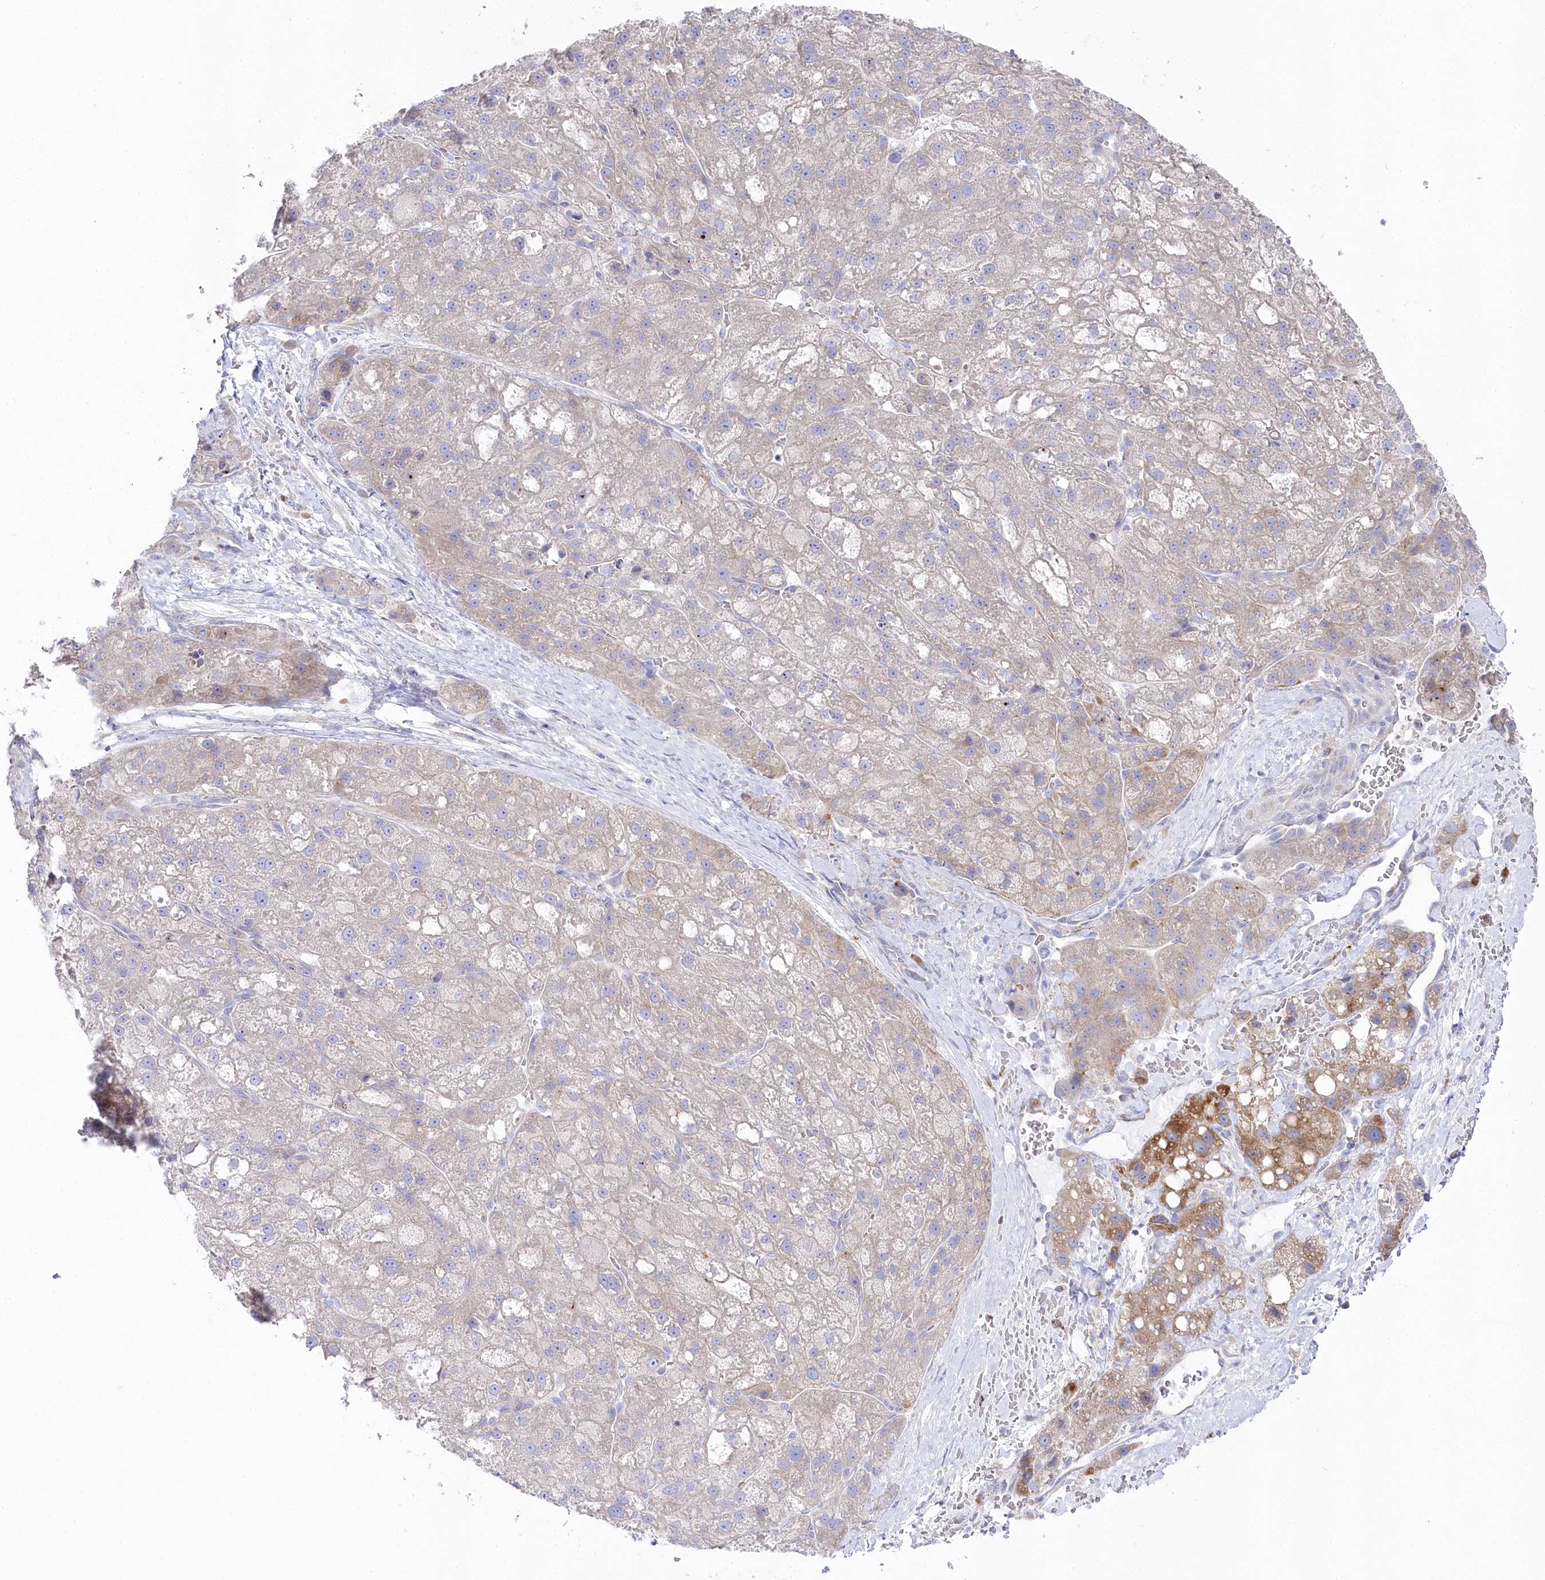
{"staining": {"intensity": "negative", "quantity": "none", "location": "none"}, "tissue": "liver cancer", "cell_type": "Tumor cells", "image_type": "cancer", "snomed": [{"axis": "morphology", "description": "Normal tissue, NOS"}, {"axis": "morphology", "description": "Carcinoma, Hepatocellular, NOS"}, {"axis": "topography", "description": "Liver"}], "caption": "This is a image of IHC staining of liver cancer, which shows no staining in tumor cells.", "gene": "POGLUT1", "patient": {"sex": "male", "age": 57}}